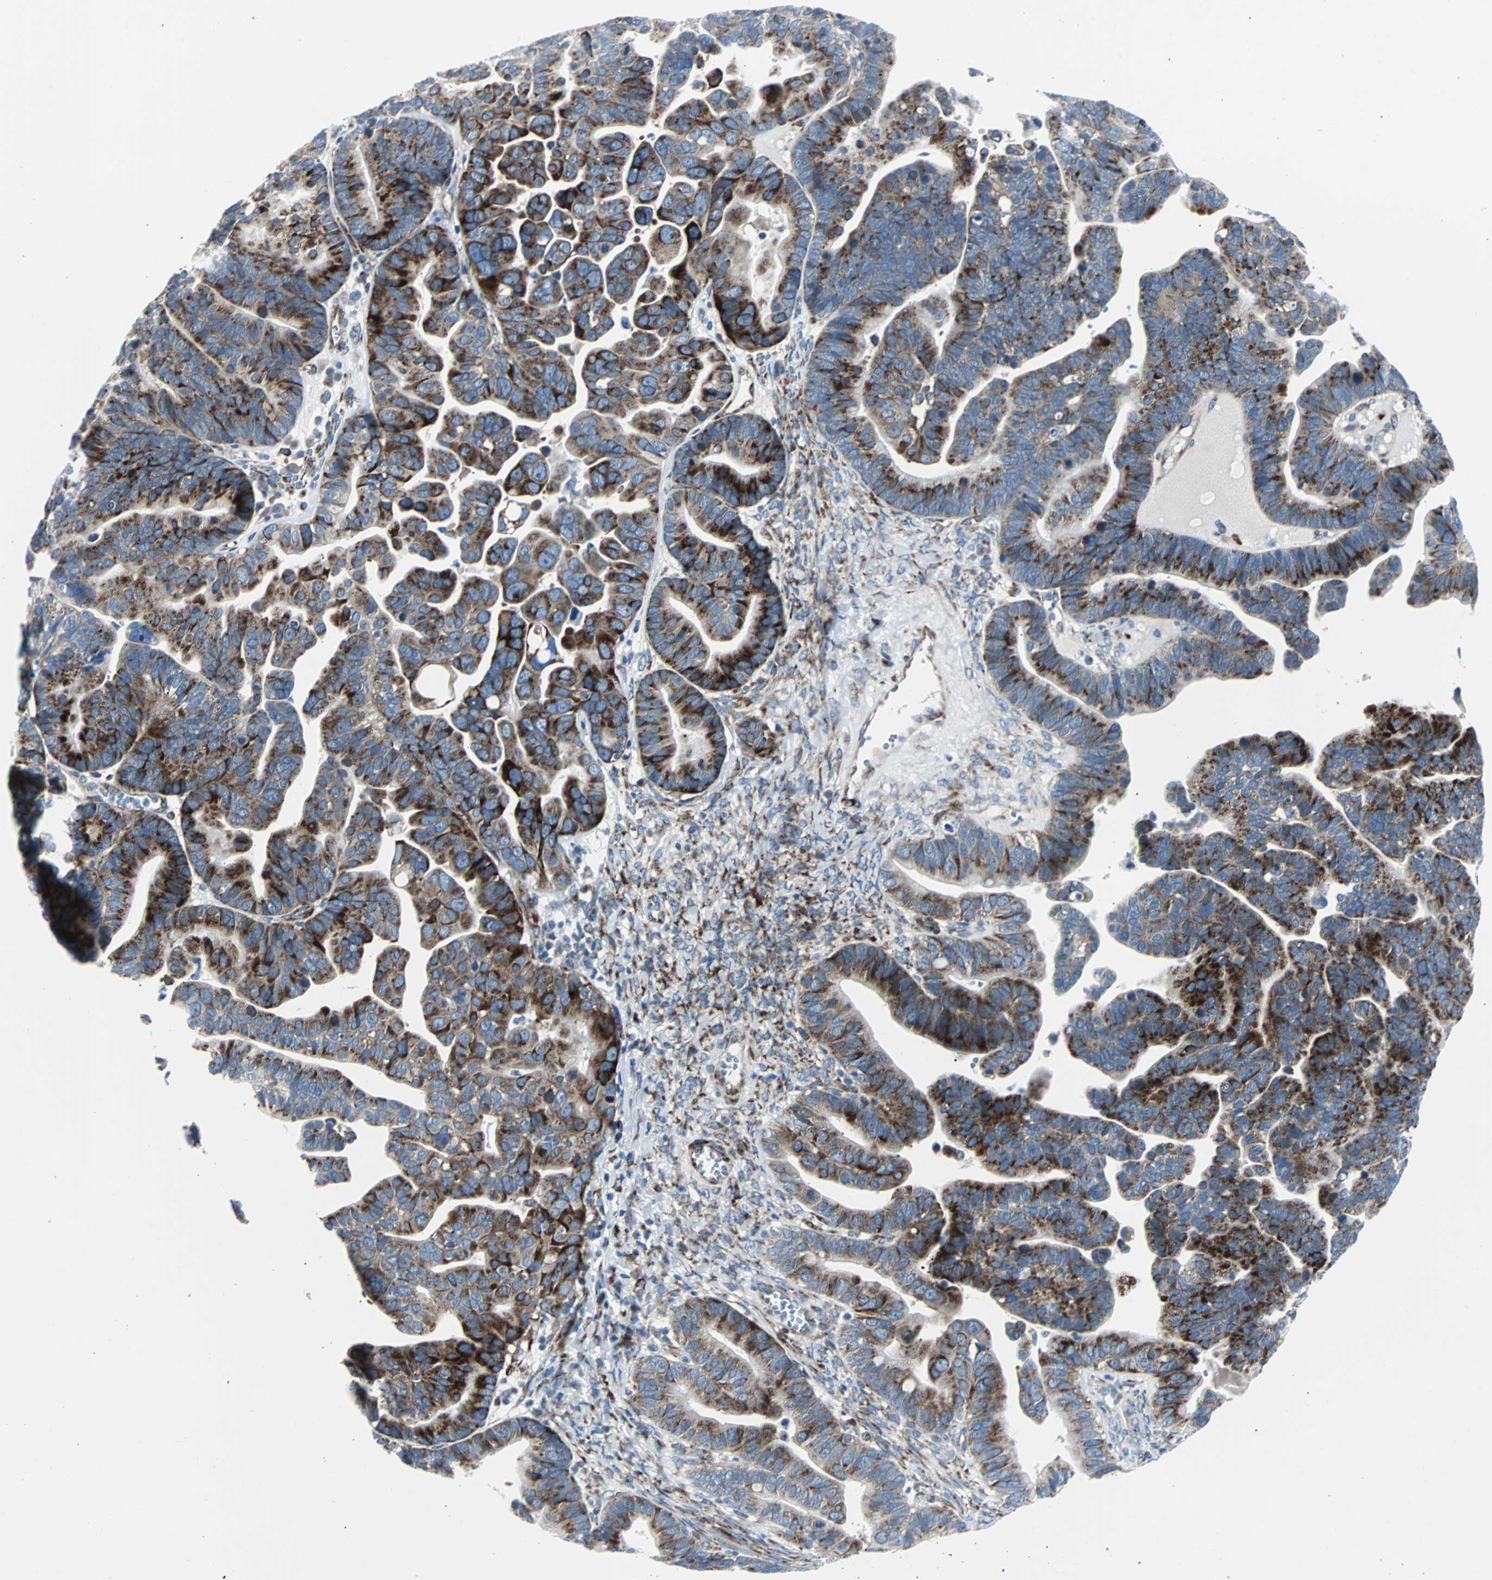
{"staining": {"intensity": "strong", "quantity": ">75%", "location": "cytoplasmic/membranous"}, "tissue": "ovarian cancer", "cell_type": "Tumor cells", "image_type": "cancer", "snomed": [{"axis": "morphology", "description": "Cystadenocarcinoma, serous, NOS"}, {"axis": "topography", "description": "Ovary"}], "caption": "The micrograph reveals a brown stain indicating the presence of a protein in the cytoplasmic/membranous of tumor cells in serous cystadenocarcinoma (ovarian).", "gene": "BBC3", "patient": {"sex": "female", "age": 56}}